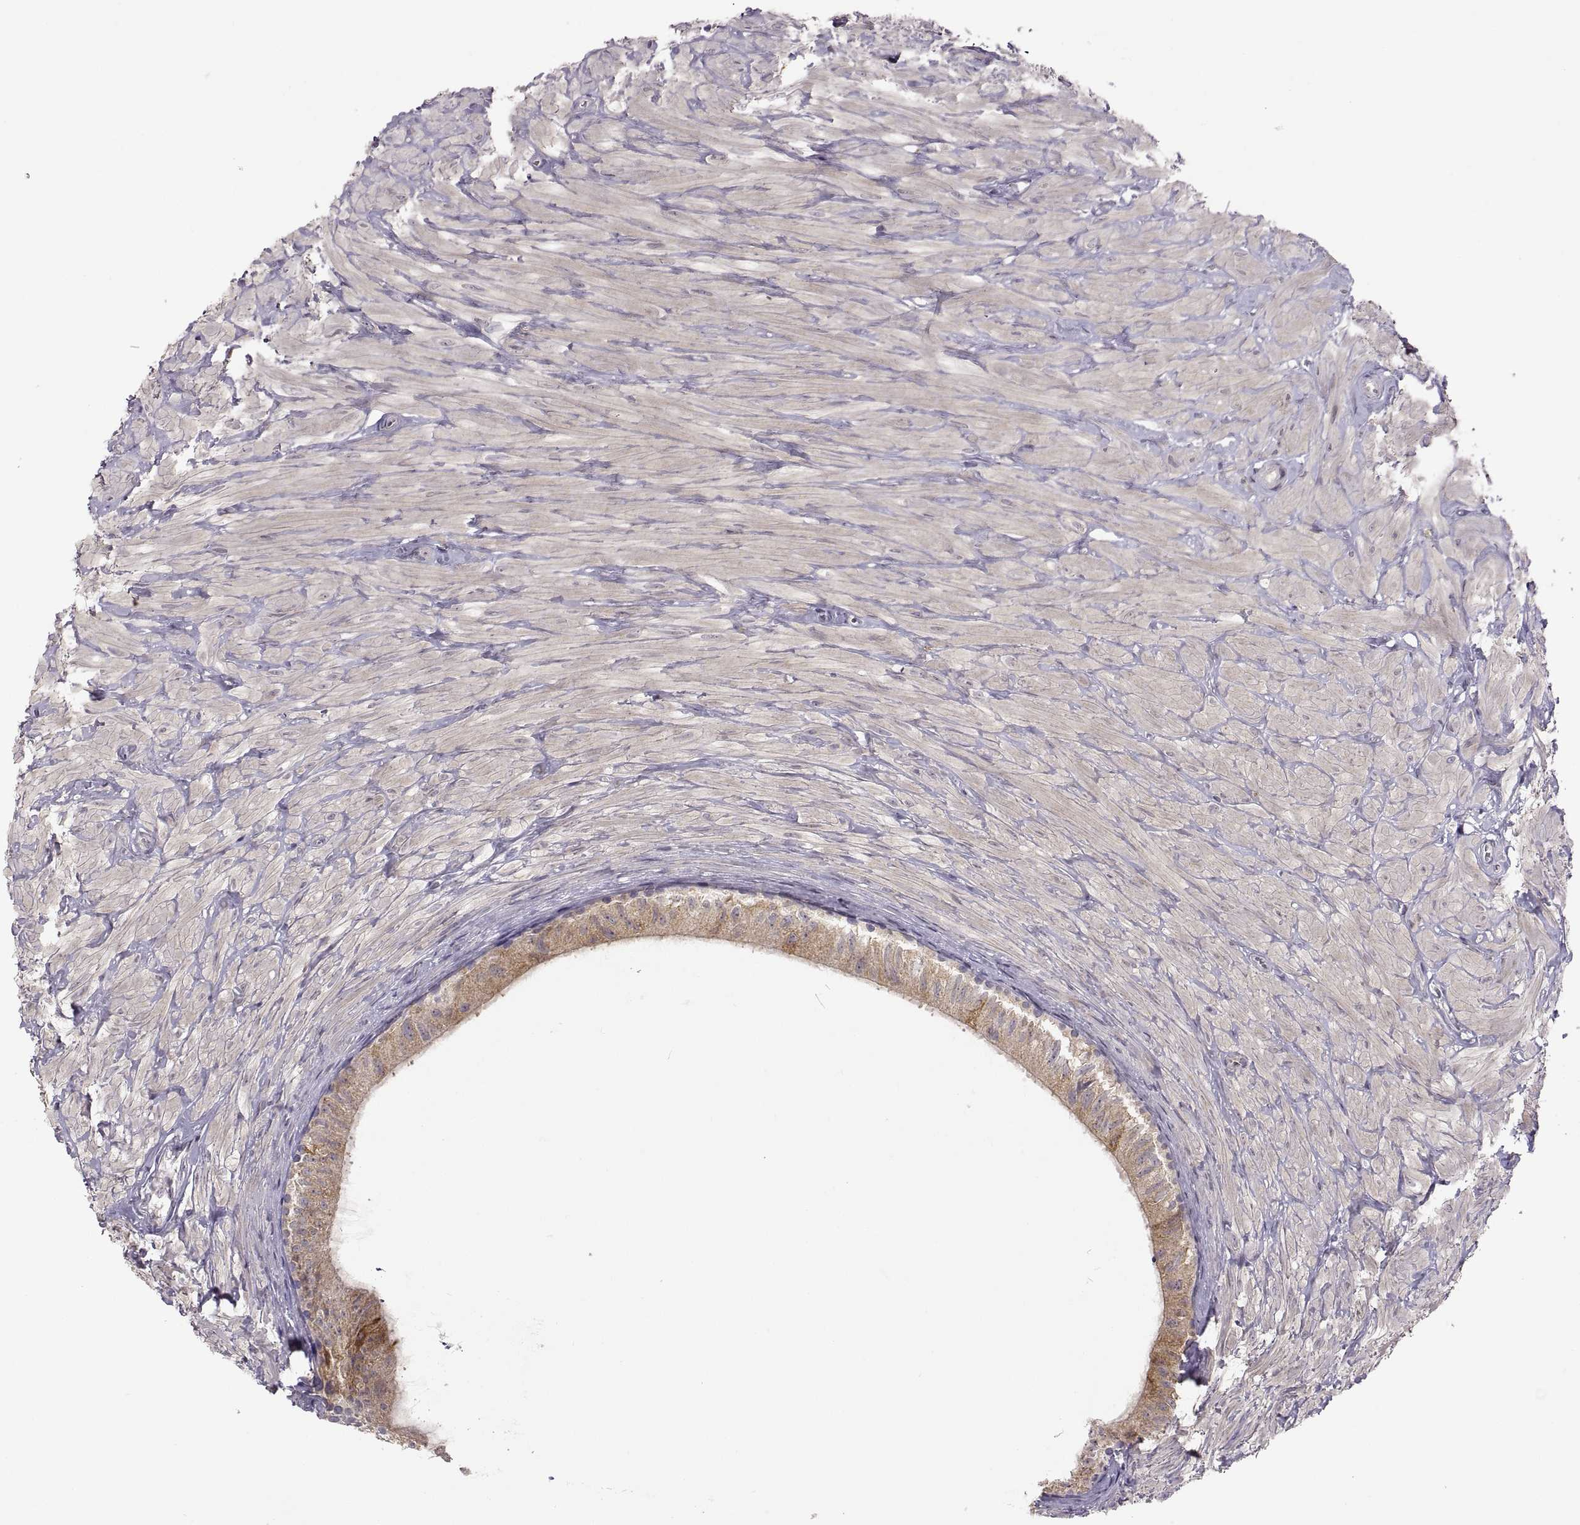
{"staining": {"intensity": "moderate", "quantity": ">75%", "location": "cytoplasmic/membranous"}, "tissue": "epididymis", "cell_type": "Glandular cells", "image_type": "normal", "snomed": [{"axis": "morphology", "description": "Normal tissue, NOS"}, {"axis": "topography", "description": "Epididymis"}], "caption": "Immunohistochemistry (IHC) of benign epididymis exhibits medium levels of moderate cytoplasmic/membranous positivity in about >75% of glandular cells.", "gene": "HMGCR", "patient": {"sex": "male", "age": 32}}